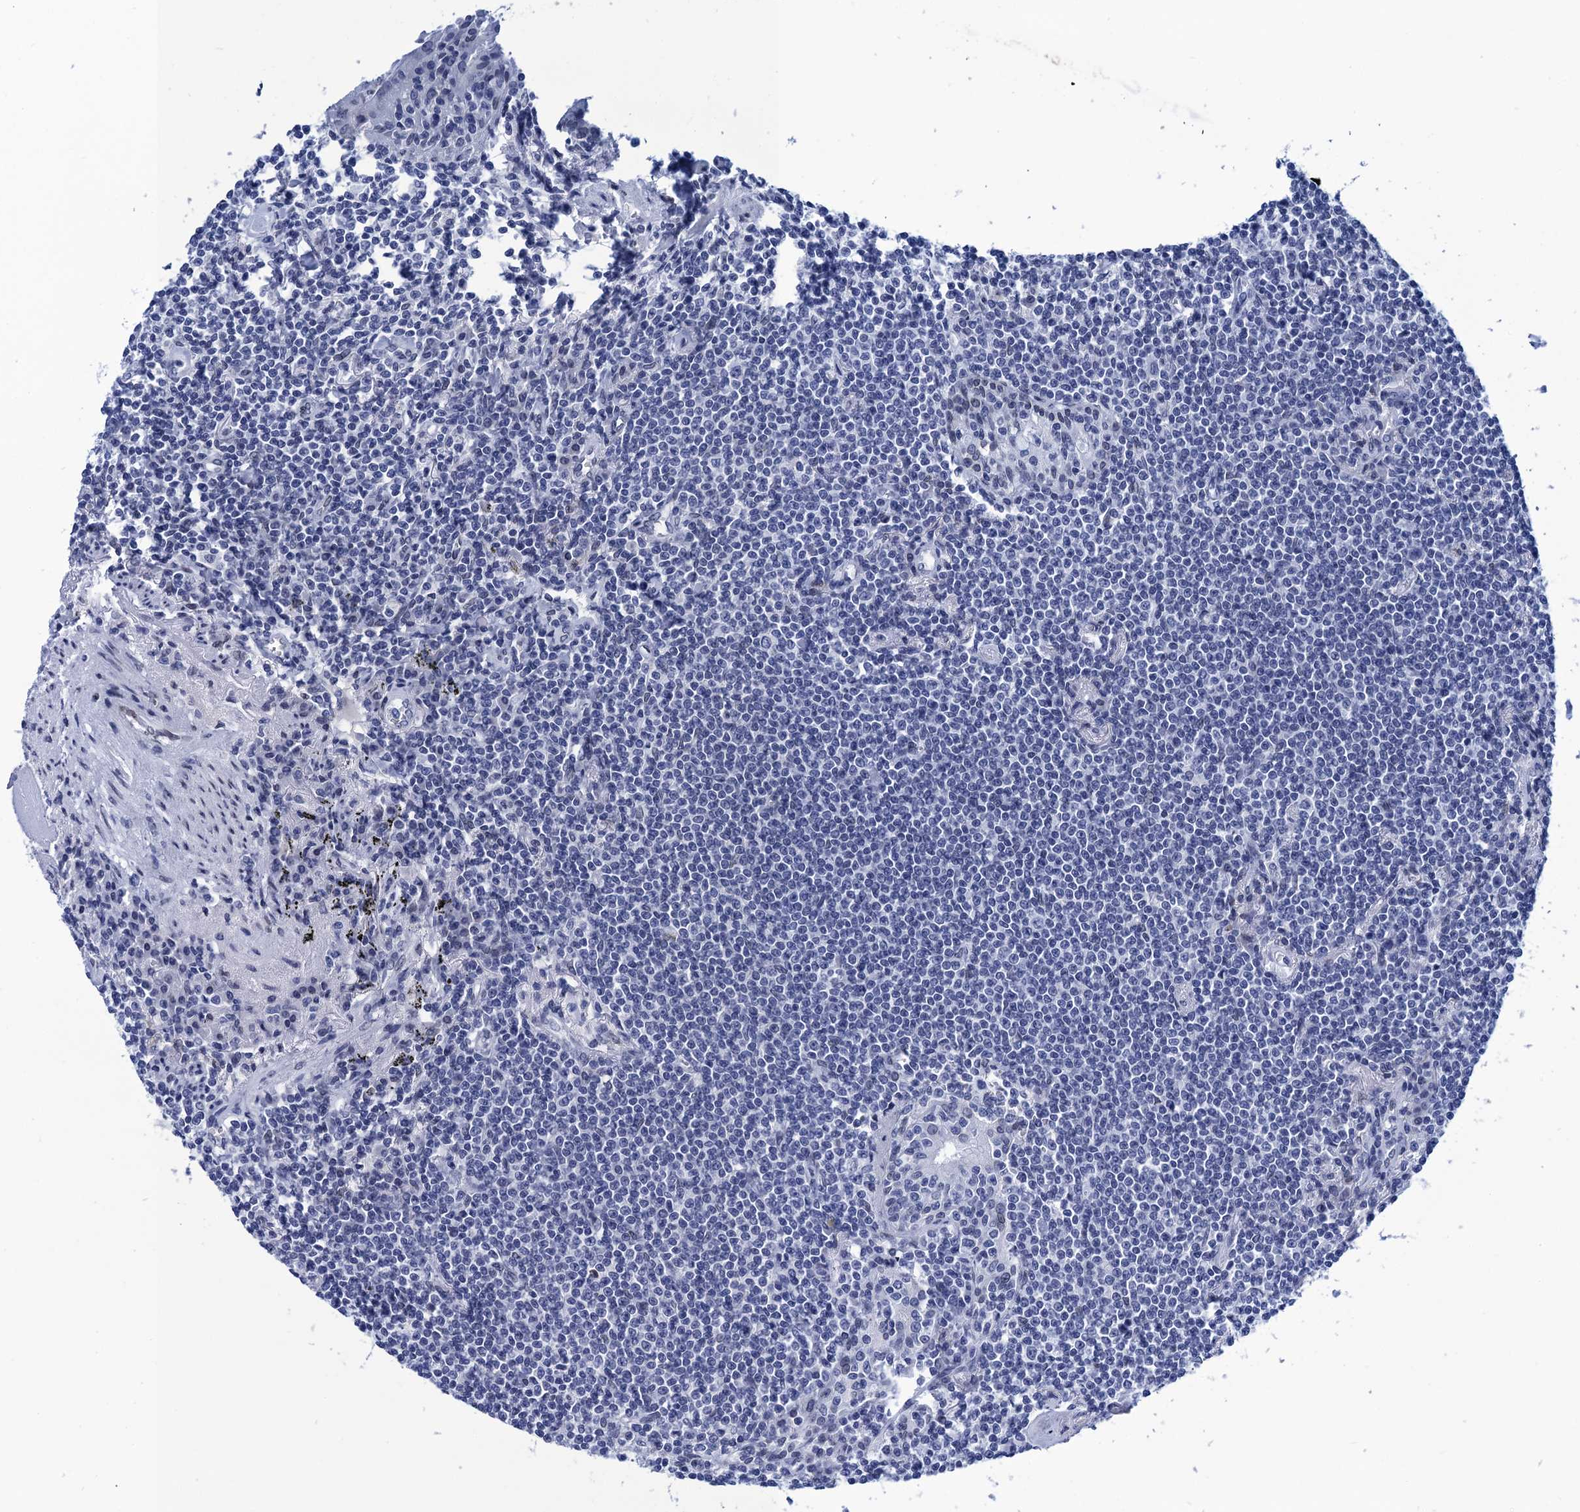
{"staining": {"intensity": "negative", "quantity": "none", "location": "none"}, "tissue": "lymphoma", "cell_type": "Tumor cells", "image_type": "cancer", "snomed": [{"axis": "morphology", "description": "Malignant lymphoma, non-Hodgkin's type, Low grade"}, {"axis": "topography", "description": "Lung"}], "caption": "Micrograph shows no protein expression in tumor cells of lymphoma tissue.", "gene": "METTL25", "patient": {"sex": "female", "age": 71}}